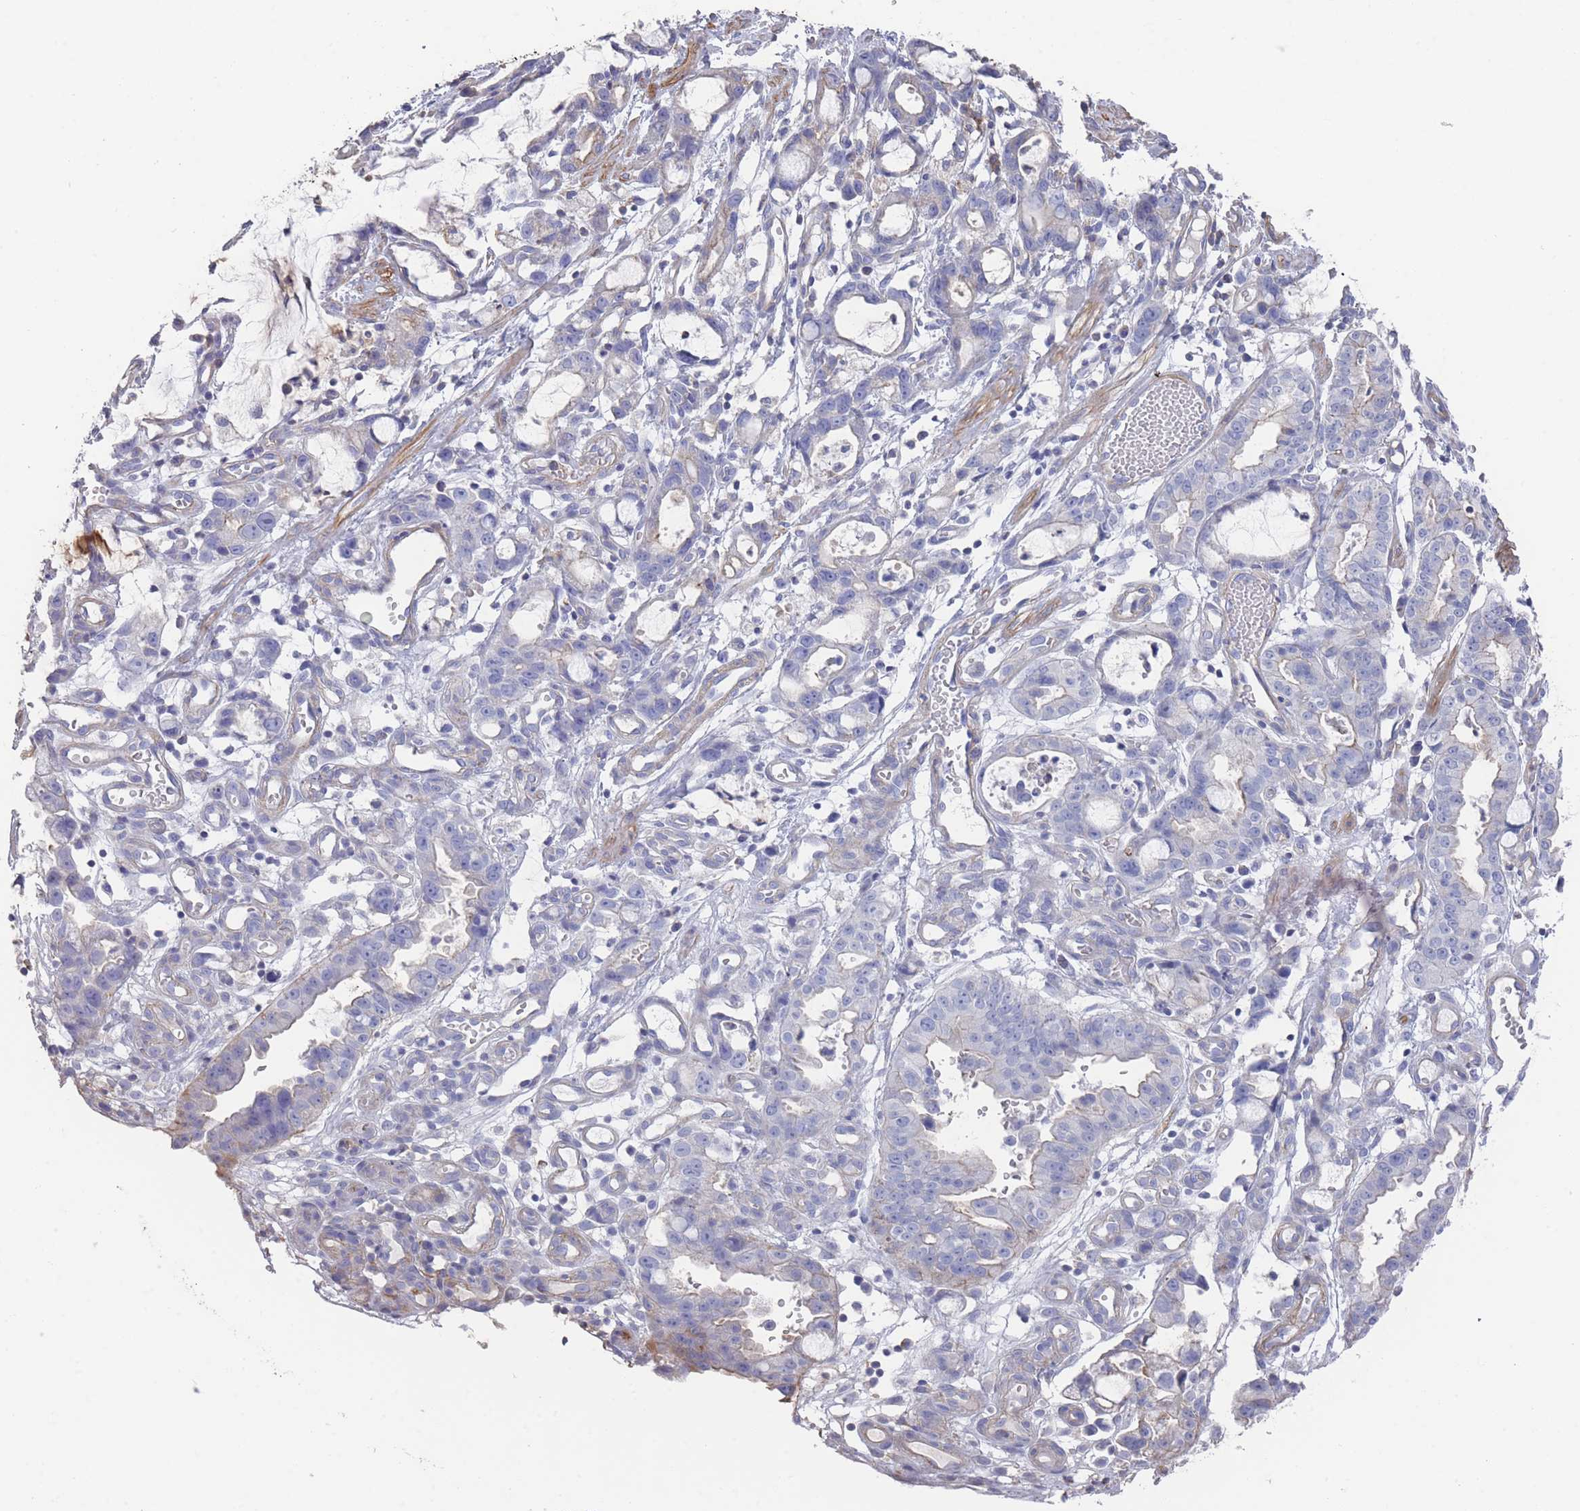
{"staining": {"intensity": "negative", "quantity": "none", "location": "none"}, "tissue": "stomach cancer", "cell_type": "Tumor cells", "image_type": "cancer", "snomed": [{"axis": "morphology", "description": "Adenocarcinoma, NOS"}, {"axis": "topography", "description": "Stomach"}], "caption": "A histopathology image of stomach cancer (adenocarcinoma) stained for a protein displays no brown staining in tumor cells. The staining is performed using DAB (3,3'-diaminobenzidine) brown chromogen with nuclei counter-stained in using hematoxylin.", "gene": "SCCPDH", "patient": {"sex": "male", "age": 55}}